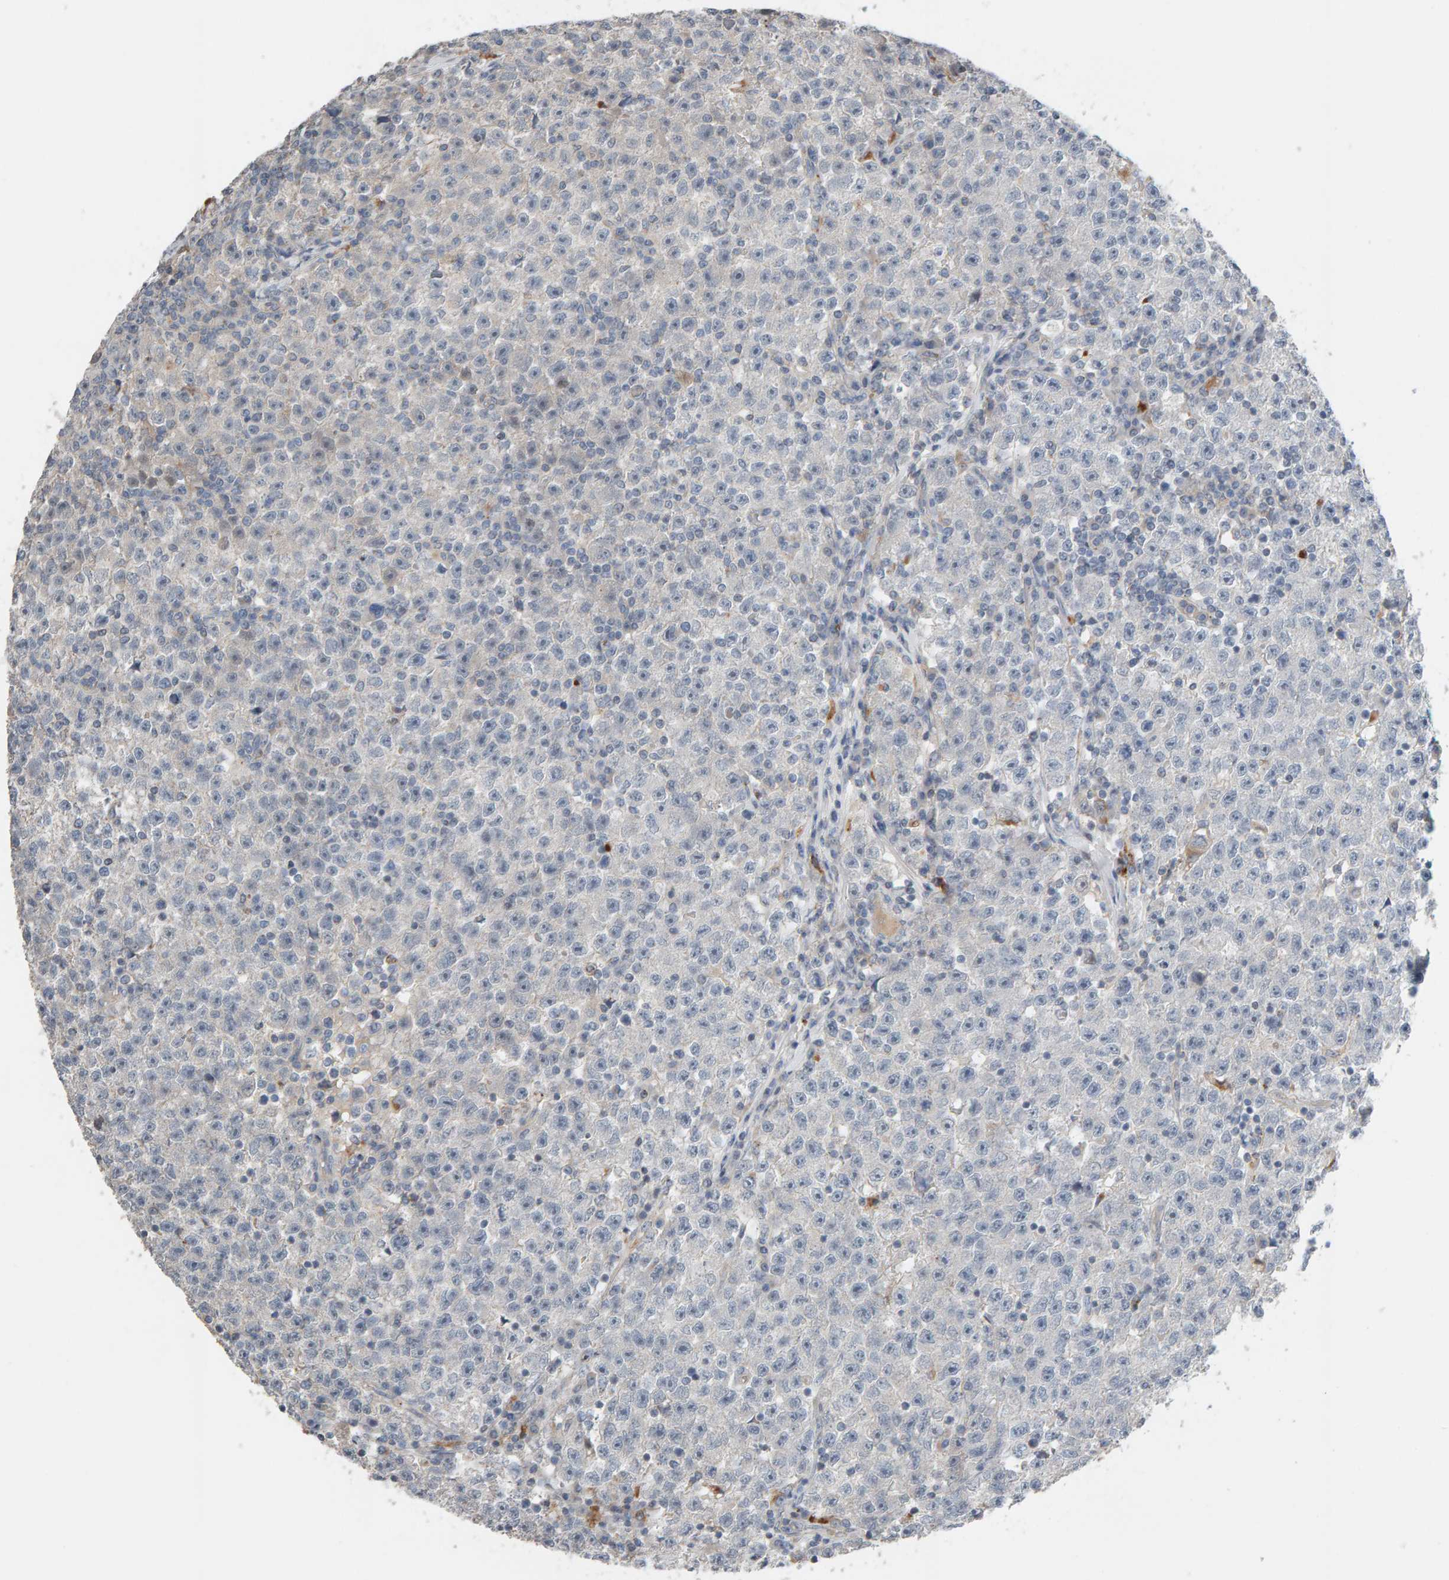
{"staining": {"intensity": "negative", "quantity": "none", "location": "none"}, "tissue": "testis cancer", "cell_type": "Tumor cells", "image_type": "cancer", "snomed": [{"axis": "morphology", "description": "Seminoma, NOS"}, {"axis": "topography", "description": "Testis"}], "caption": "This is an IHC photomicrograph of testis cancer. There is no positivity in tumor cells.", "gene": "IPPK", "patient": {"sex": "male", "age": 22}}